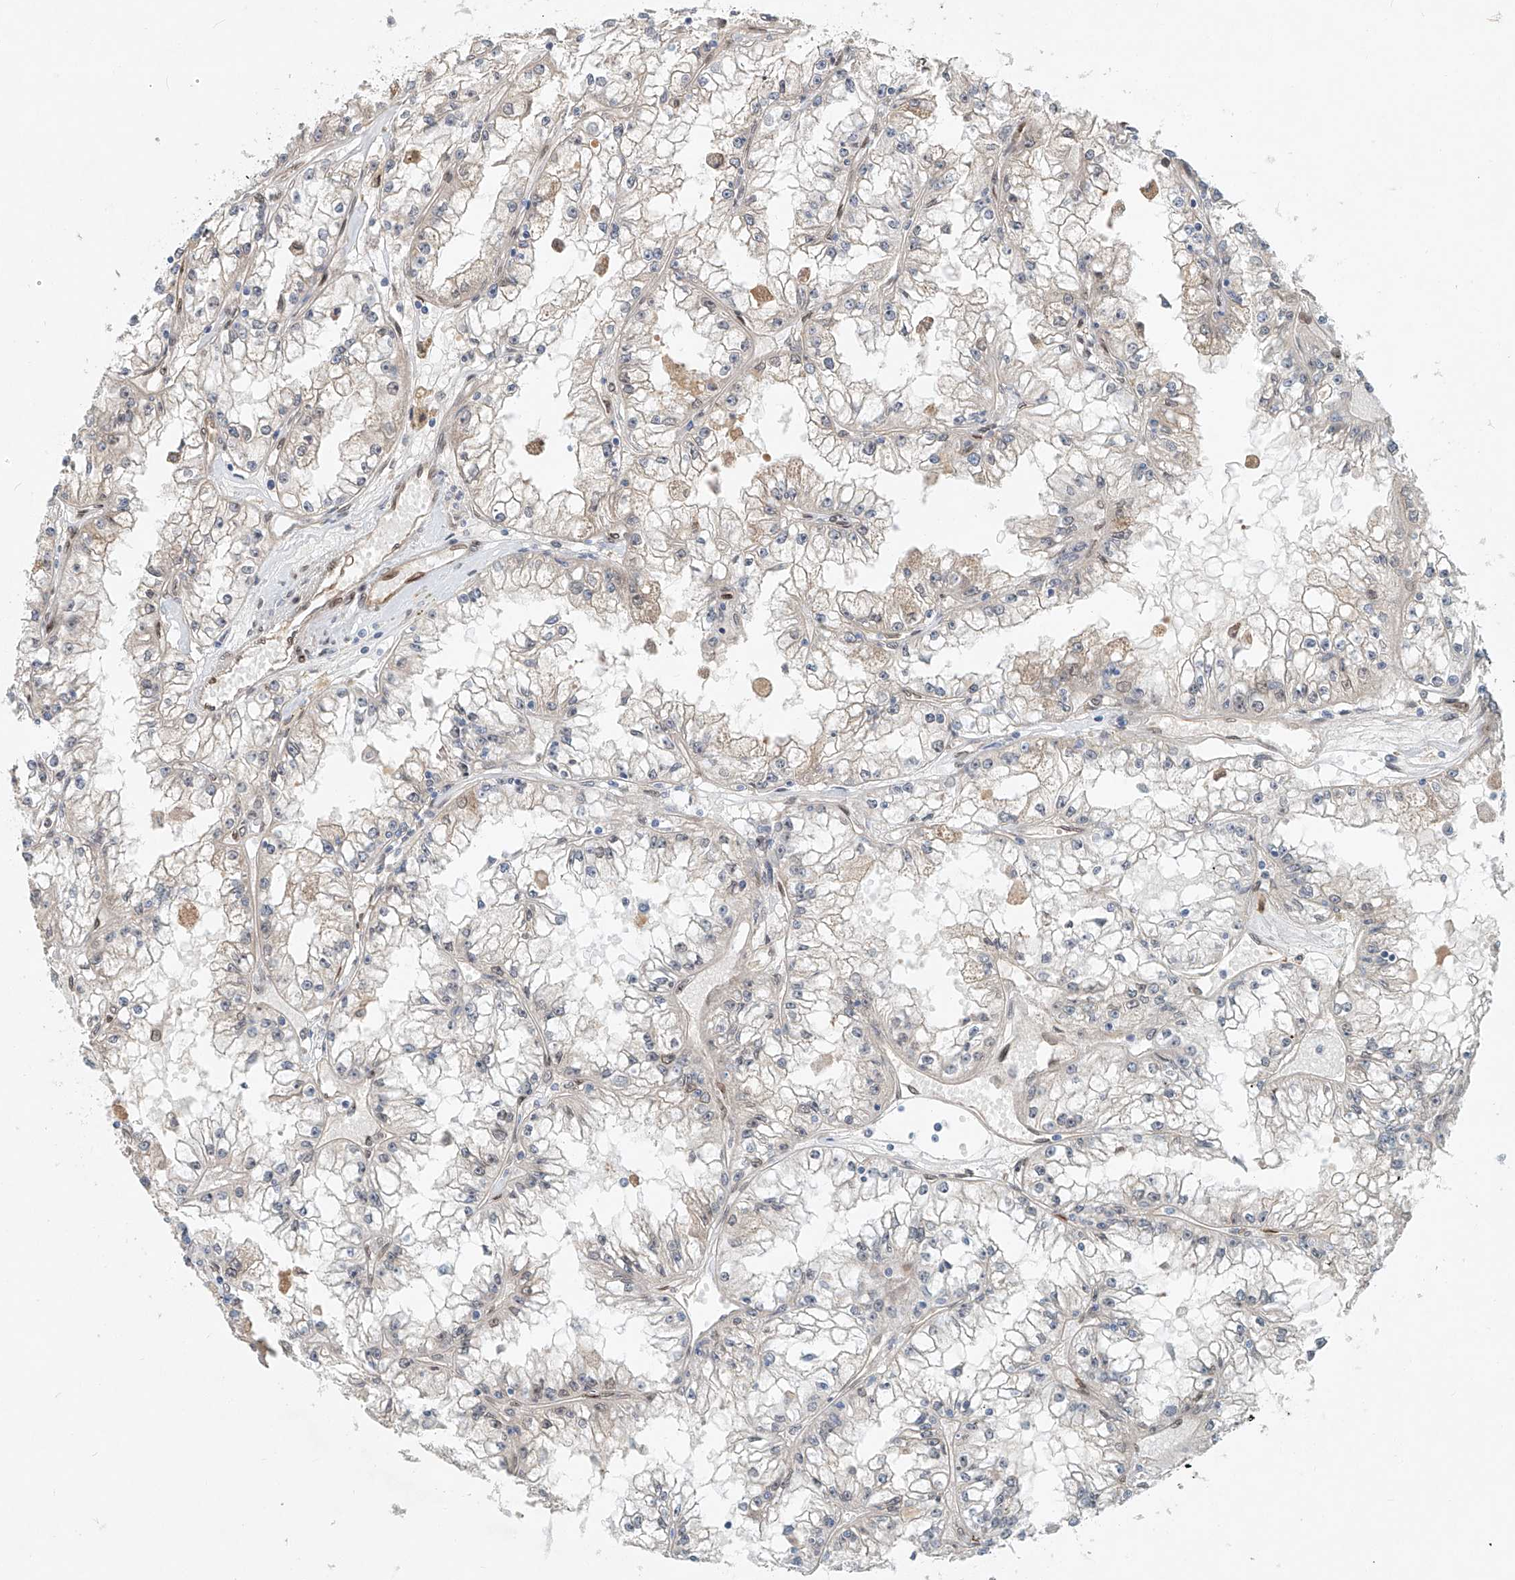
{"staining": {"intensity": "negative", "quantity": "none", "location": "none"}, "tissue": "renal cancer", "cell_type": "Tumor cells", "image_type": "cancer", "snomed": [{"axis": "morphology", "description": "Adenocarcinoma, NOS"}, {"axis": "topography", "description": "Kidney"}], "caption": "Histopathology image shows no significant protein positivity in tumor cells of adenocarcinoma (renal).", "gene": "SASH1", "patient": {"sex": "male", "age": 56}}